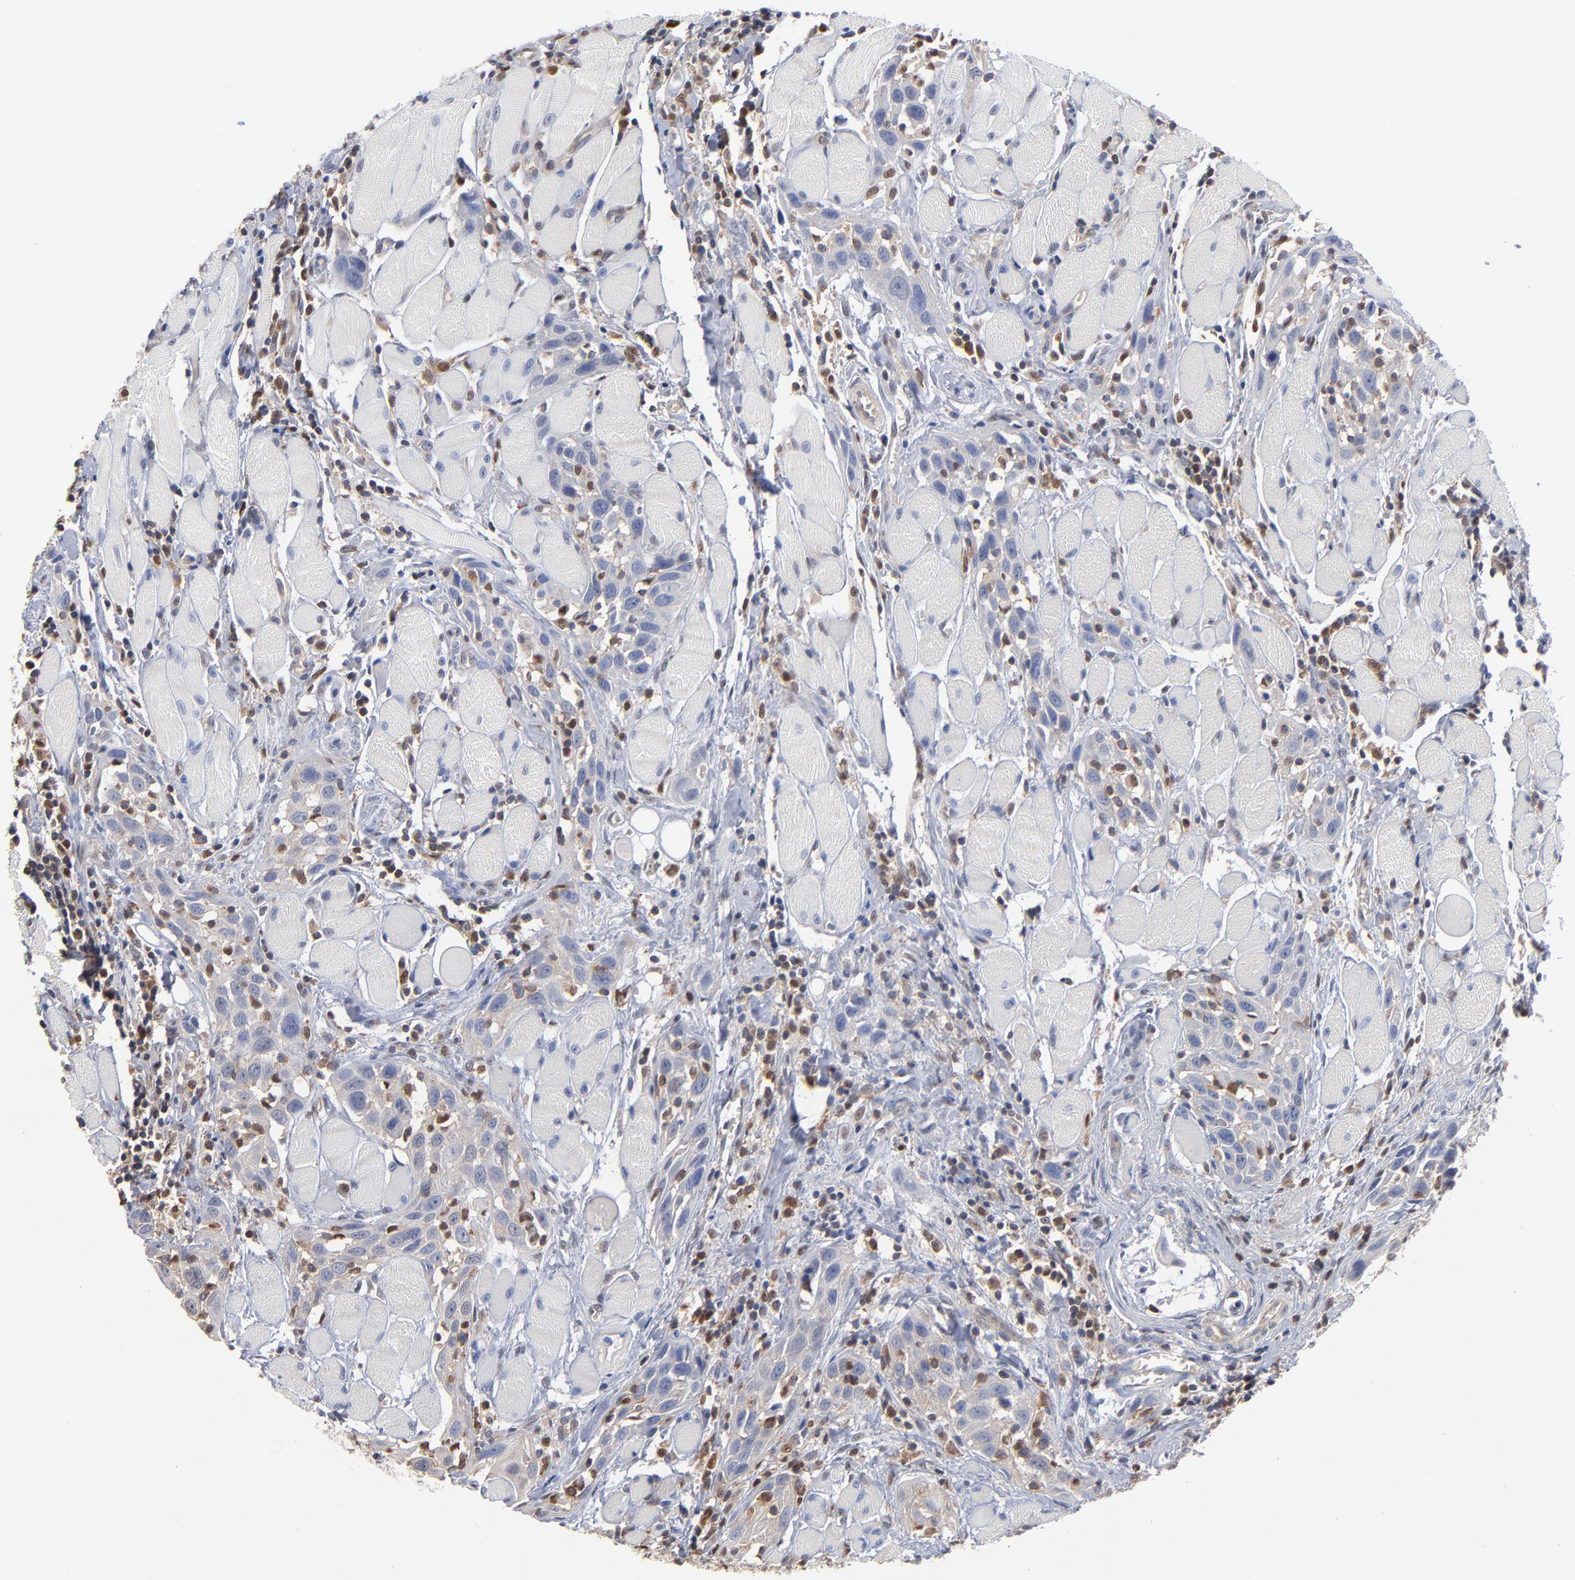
{"staining": {"intensity": "negative", "quantity": "none", "location": "none"}, "tissue": "head and neck cancer", "cell_type": "Tumor cells", "image_type": "cancer", "snomed": [{"axis": "morphology", "description": "Squamous cell carcinoma, NOS"}, {"axis": "topography", "description": "Oral tissue"}, {"axis": "topography", "description": "Head-Neck"}], "caption": "IHC histopathology image of human head and neck squamous cell carcinoma stained for a protein (brown), which displays no positivity in tumor cells.", "gene": "ARHGEF6", "patient": {"sex": "female", "age": 50}}